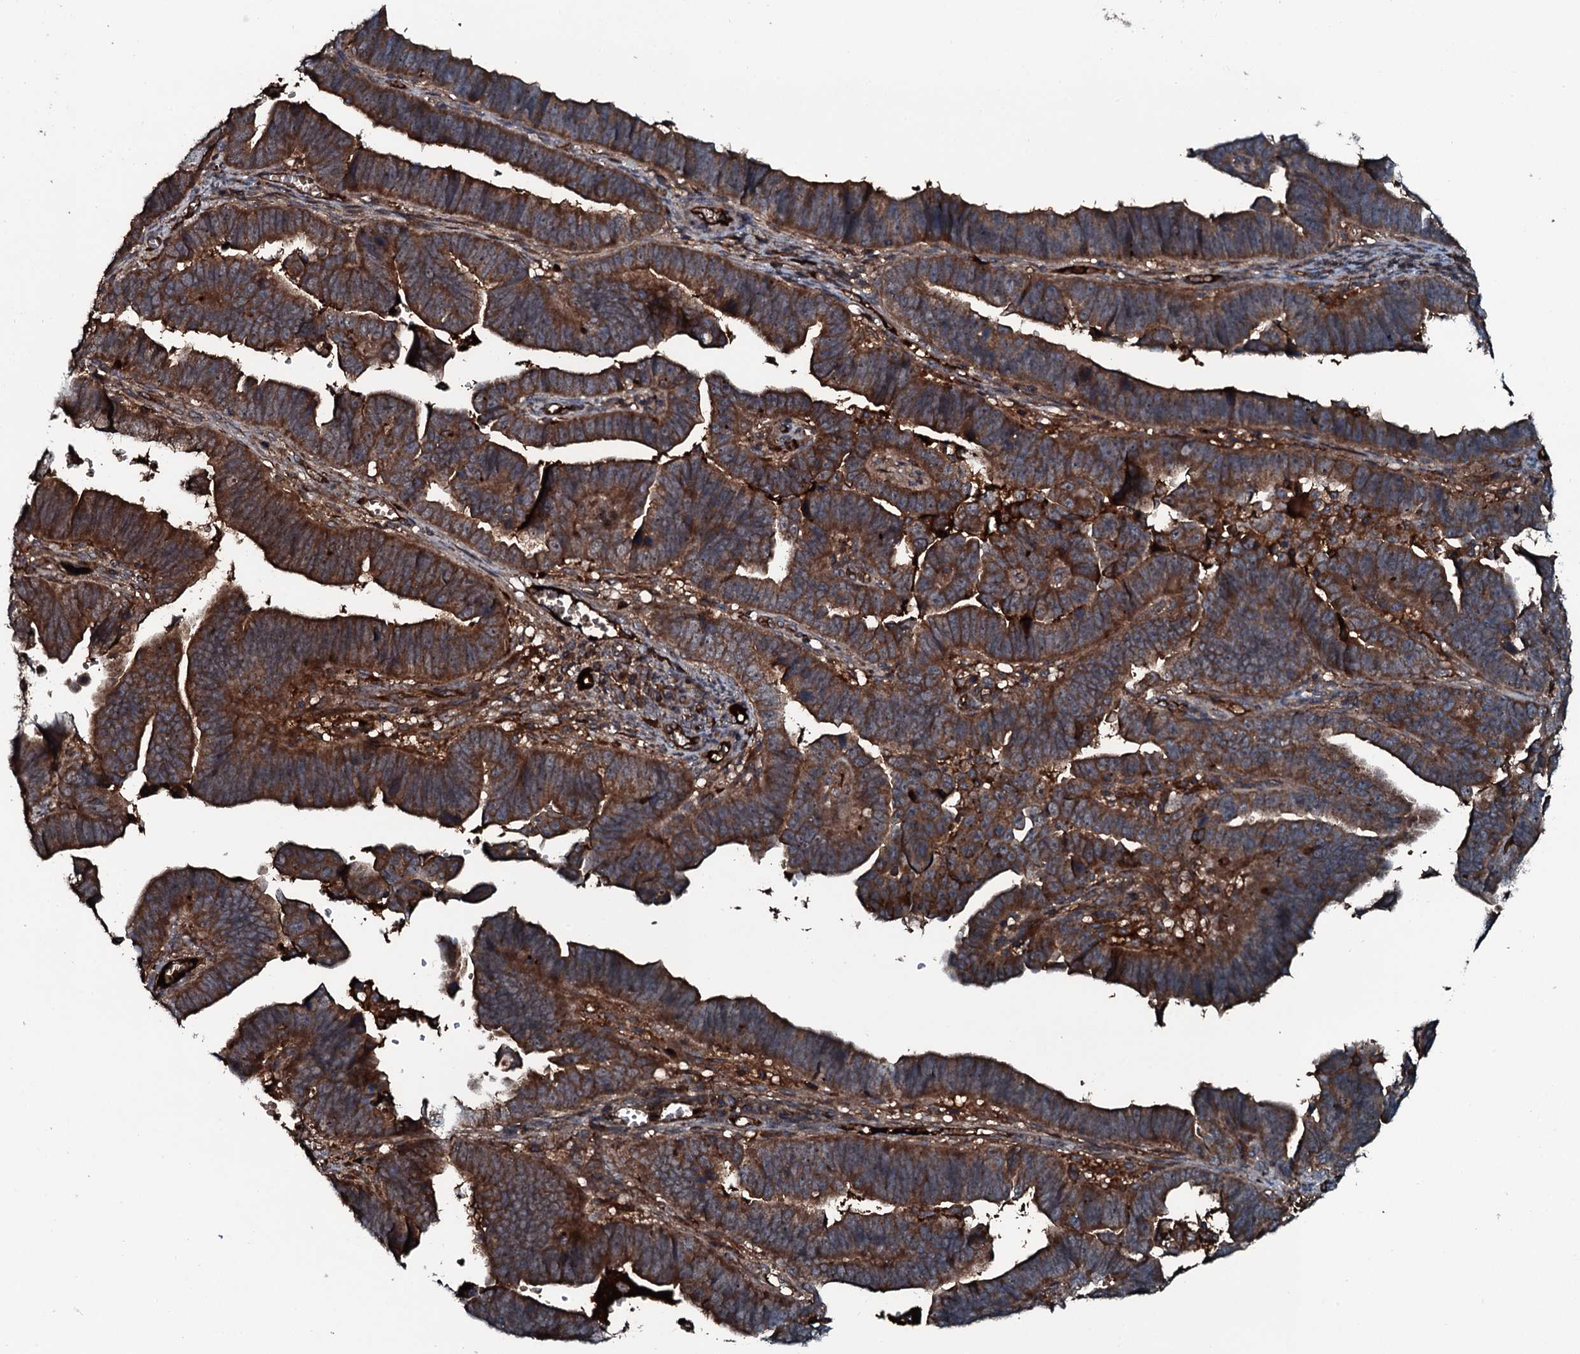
{"staining": {"intensity": "strong", "quantity": ">75%", "location": "cytoplasmic/membranous"}, "tissue": "endometrial cancer", "cell_type": "Tumor cells", "image_type": "cancer", "snomed": [{"axis": "morphology", "description": "Adenocarcinoma, NOS"}, {"axis": "topography", "description": "Endometrium"}], "caption": "Adenocarcinoma (endometrial) stained with a protein marker exhibits strong staining in tumor cells.", "gene": "TRIM7", "patient": {"sex": "female", "age": 75}}